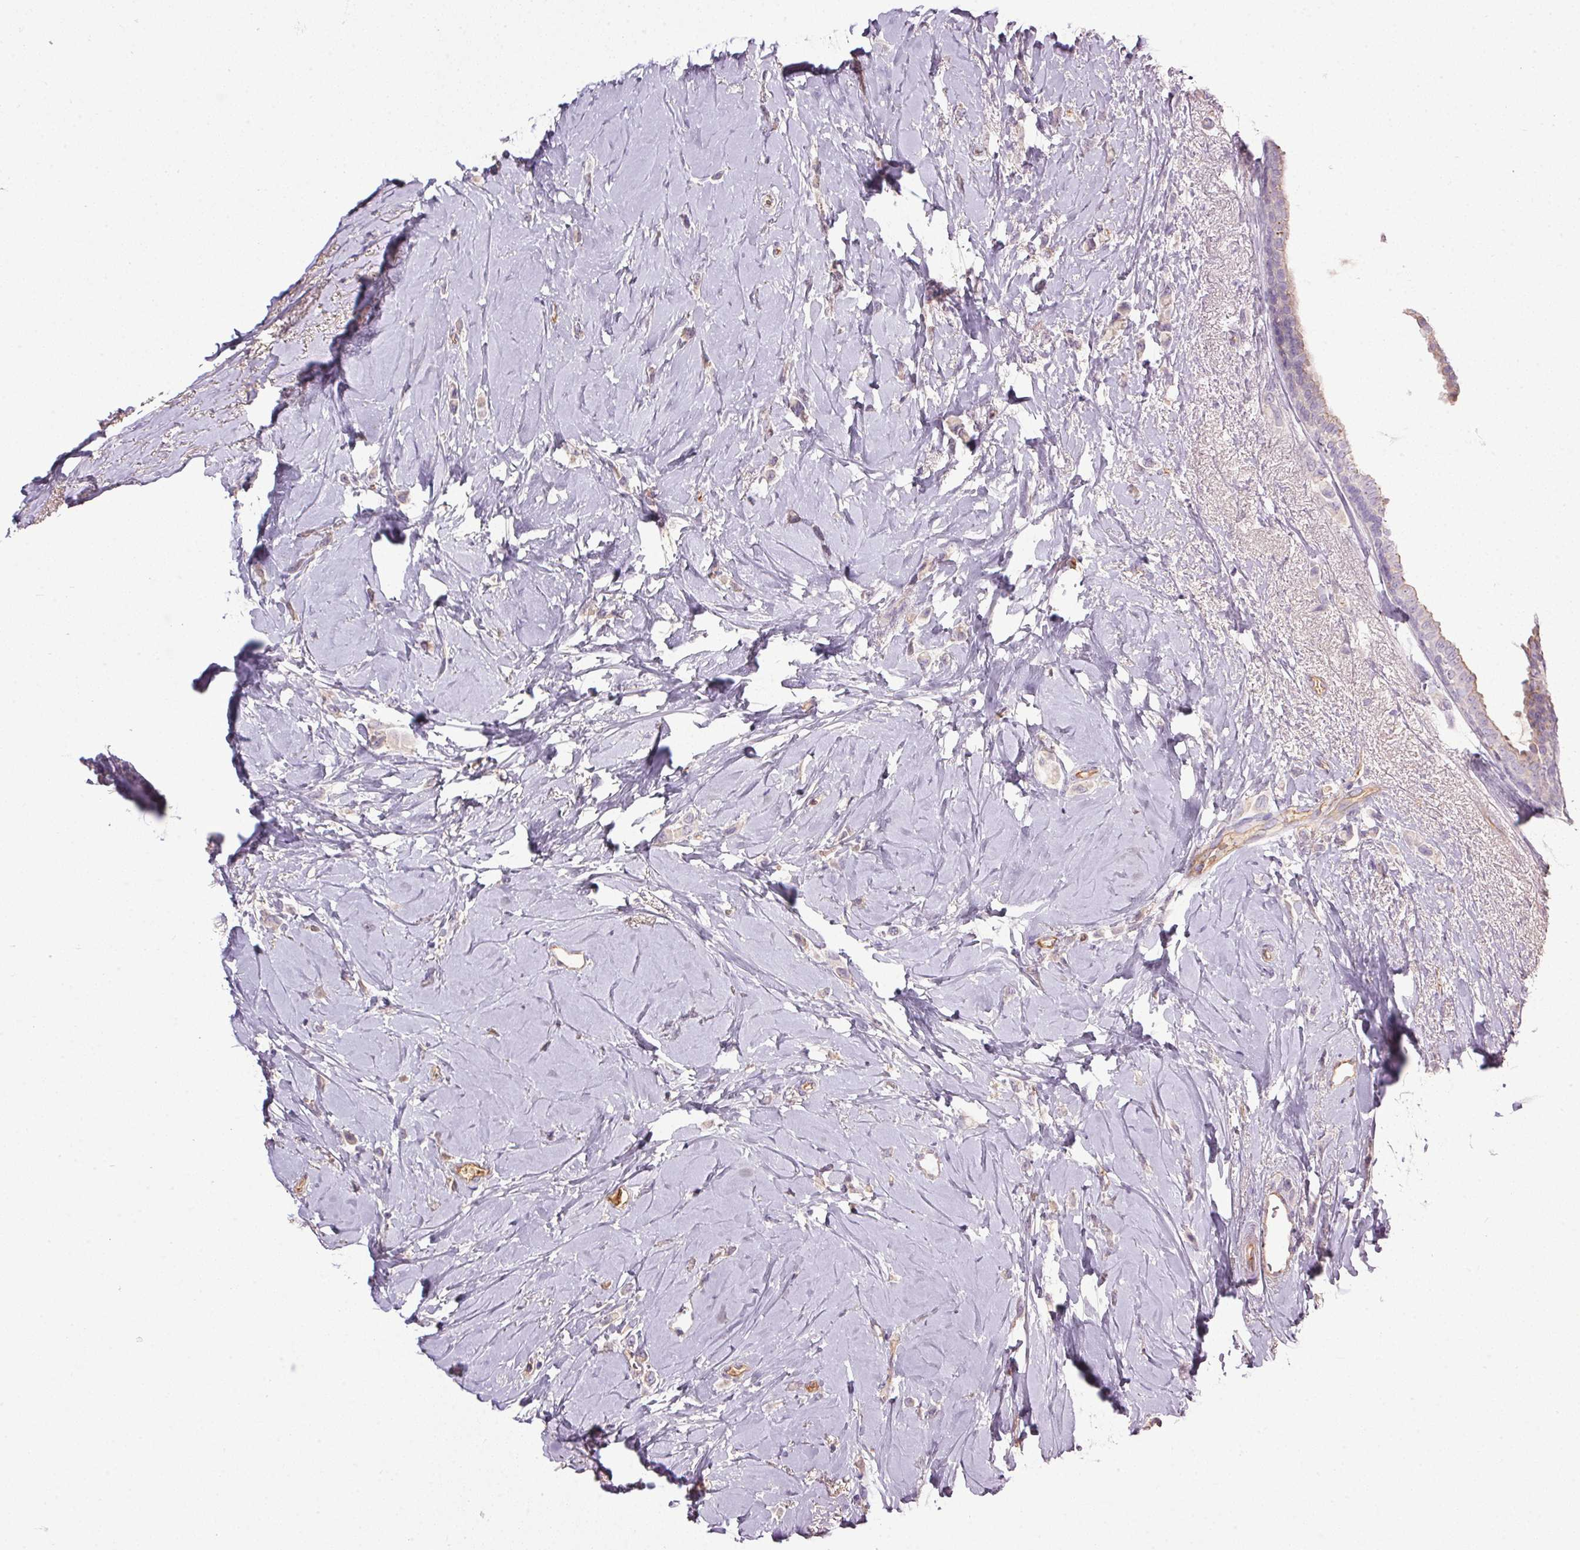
{"staining": {"intensity": "negative", "quantity": "none", "location": "none"}, "tissue": "breast cancer", "cell_type": "Tumor cells", "image_type": "cancer", "snomed": [{"axis": "morphology", "description": "Lobular carcinoma"}, {"axis": "topography", "description": "Breast"}], "caption": "DAB immunohistochemical staining of breast cancer shows no significant staining in tumor cells. (Immunohistochemistry (ihc), brightfield microscopy, high magnification).", "gene": "APOC4", "patient": {"sex": "female", "age": 66}}